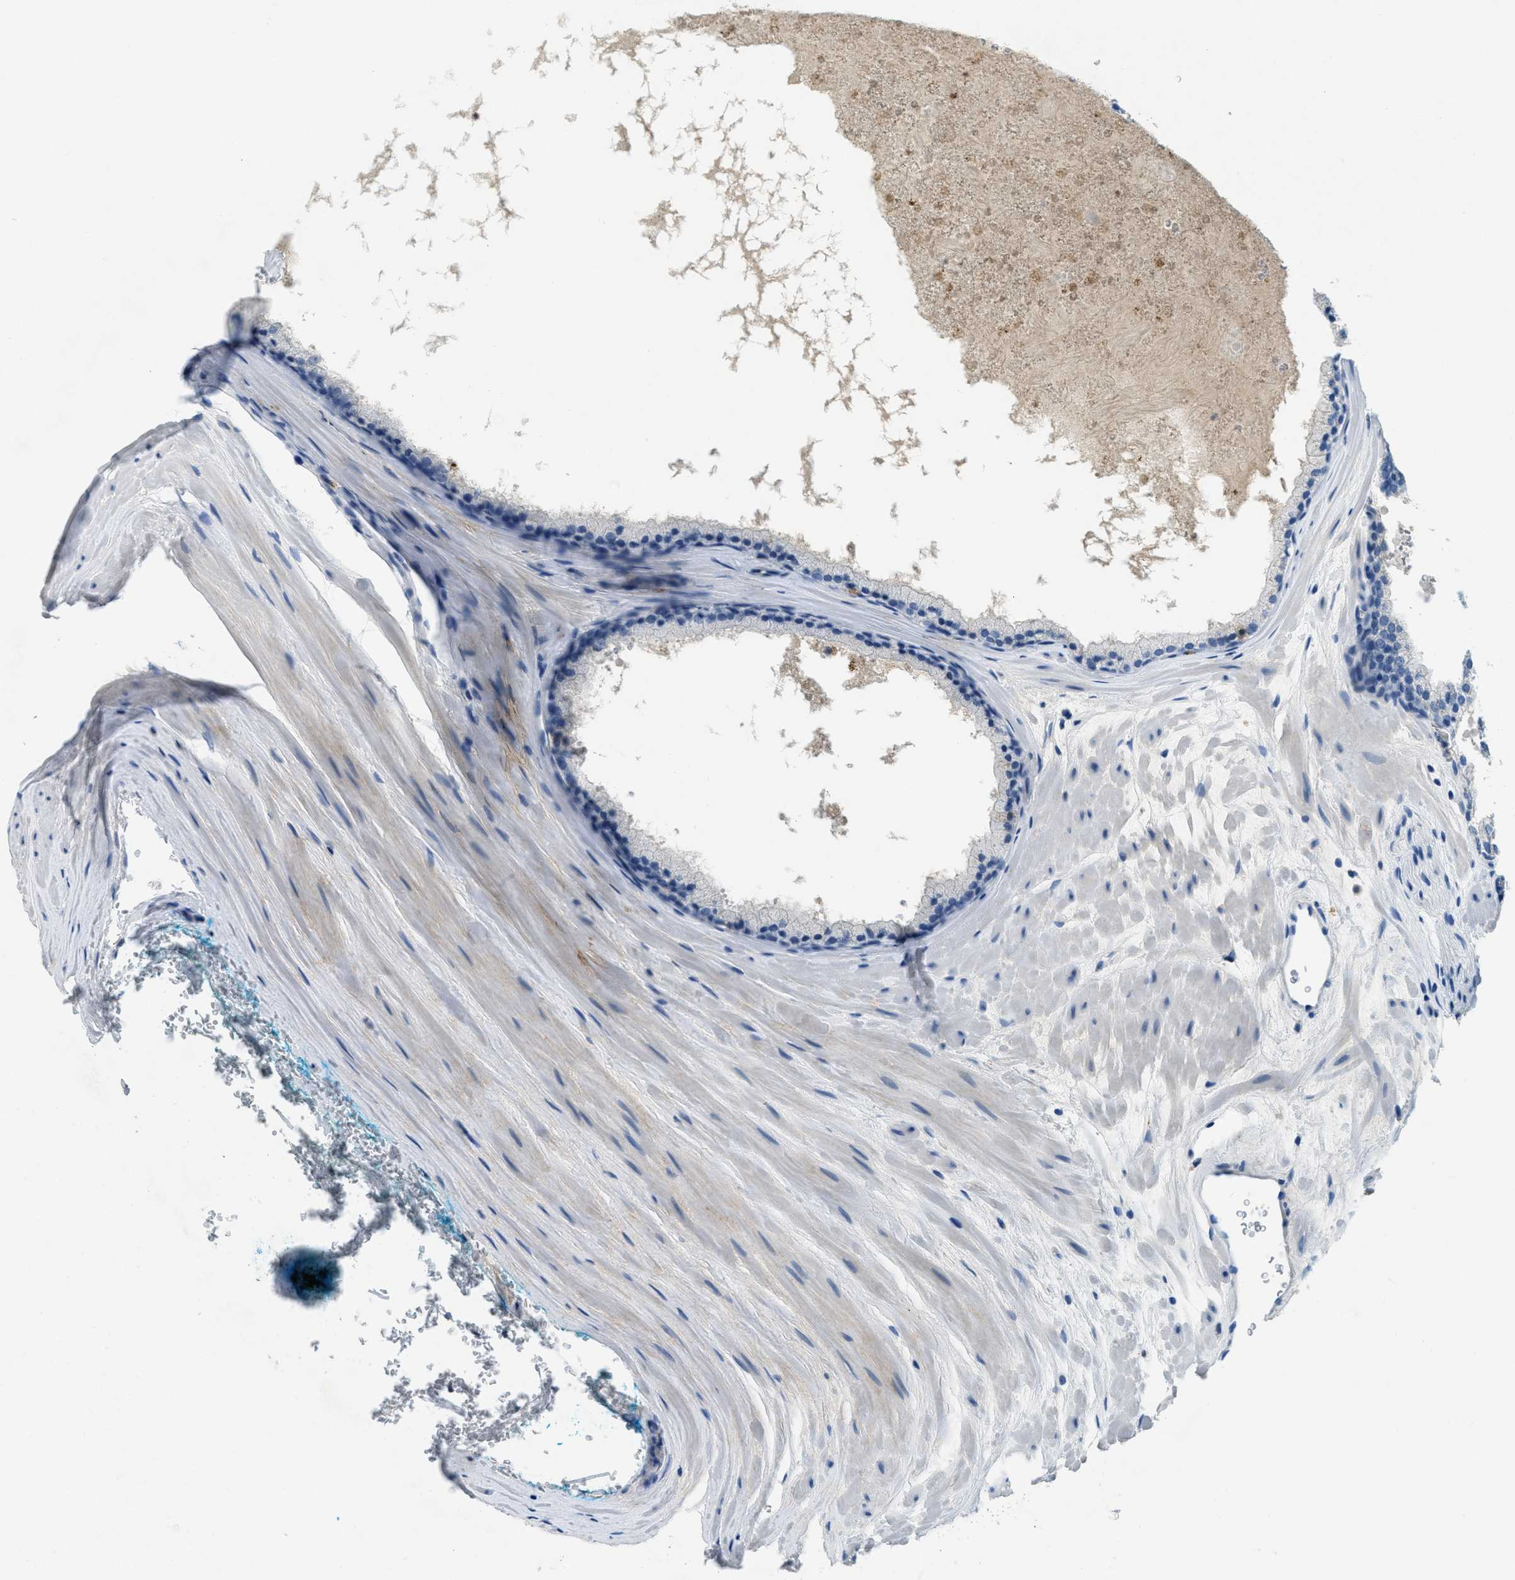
{"staining": {"intensity": "negative", "quantity": "none", "location": "none"}, "tissue": "prostate cancer", "cell_type": "Tumor cells", "image_type": "cancer", "snomed": [{"axis": "morphology", "description": "Adenocarcinoma, High grade"}, {"axis": "topography", "description": "Prostate"}], "caption": "Immunohistochemical staining of prostate cancer shows no significant staining in tumor cells. (Brightfield microscopy of DAB IHC at high magnification).", "gene": "A2M", "patient": {"sex": "male", "age": 60}}